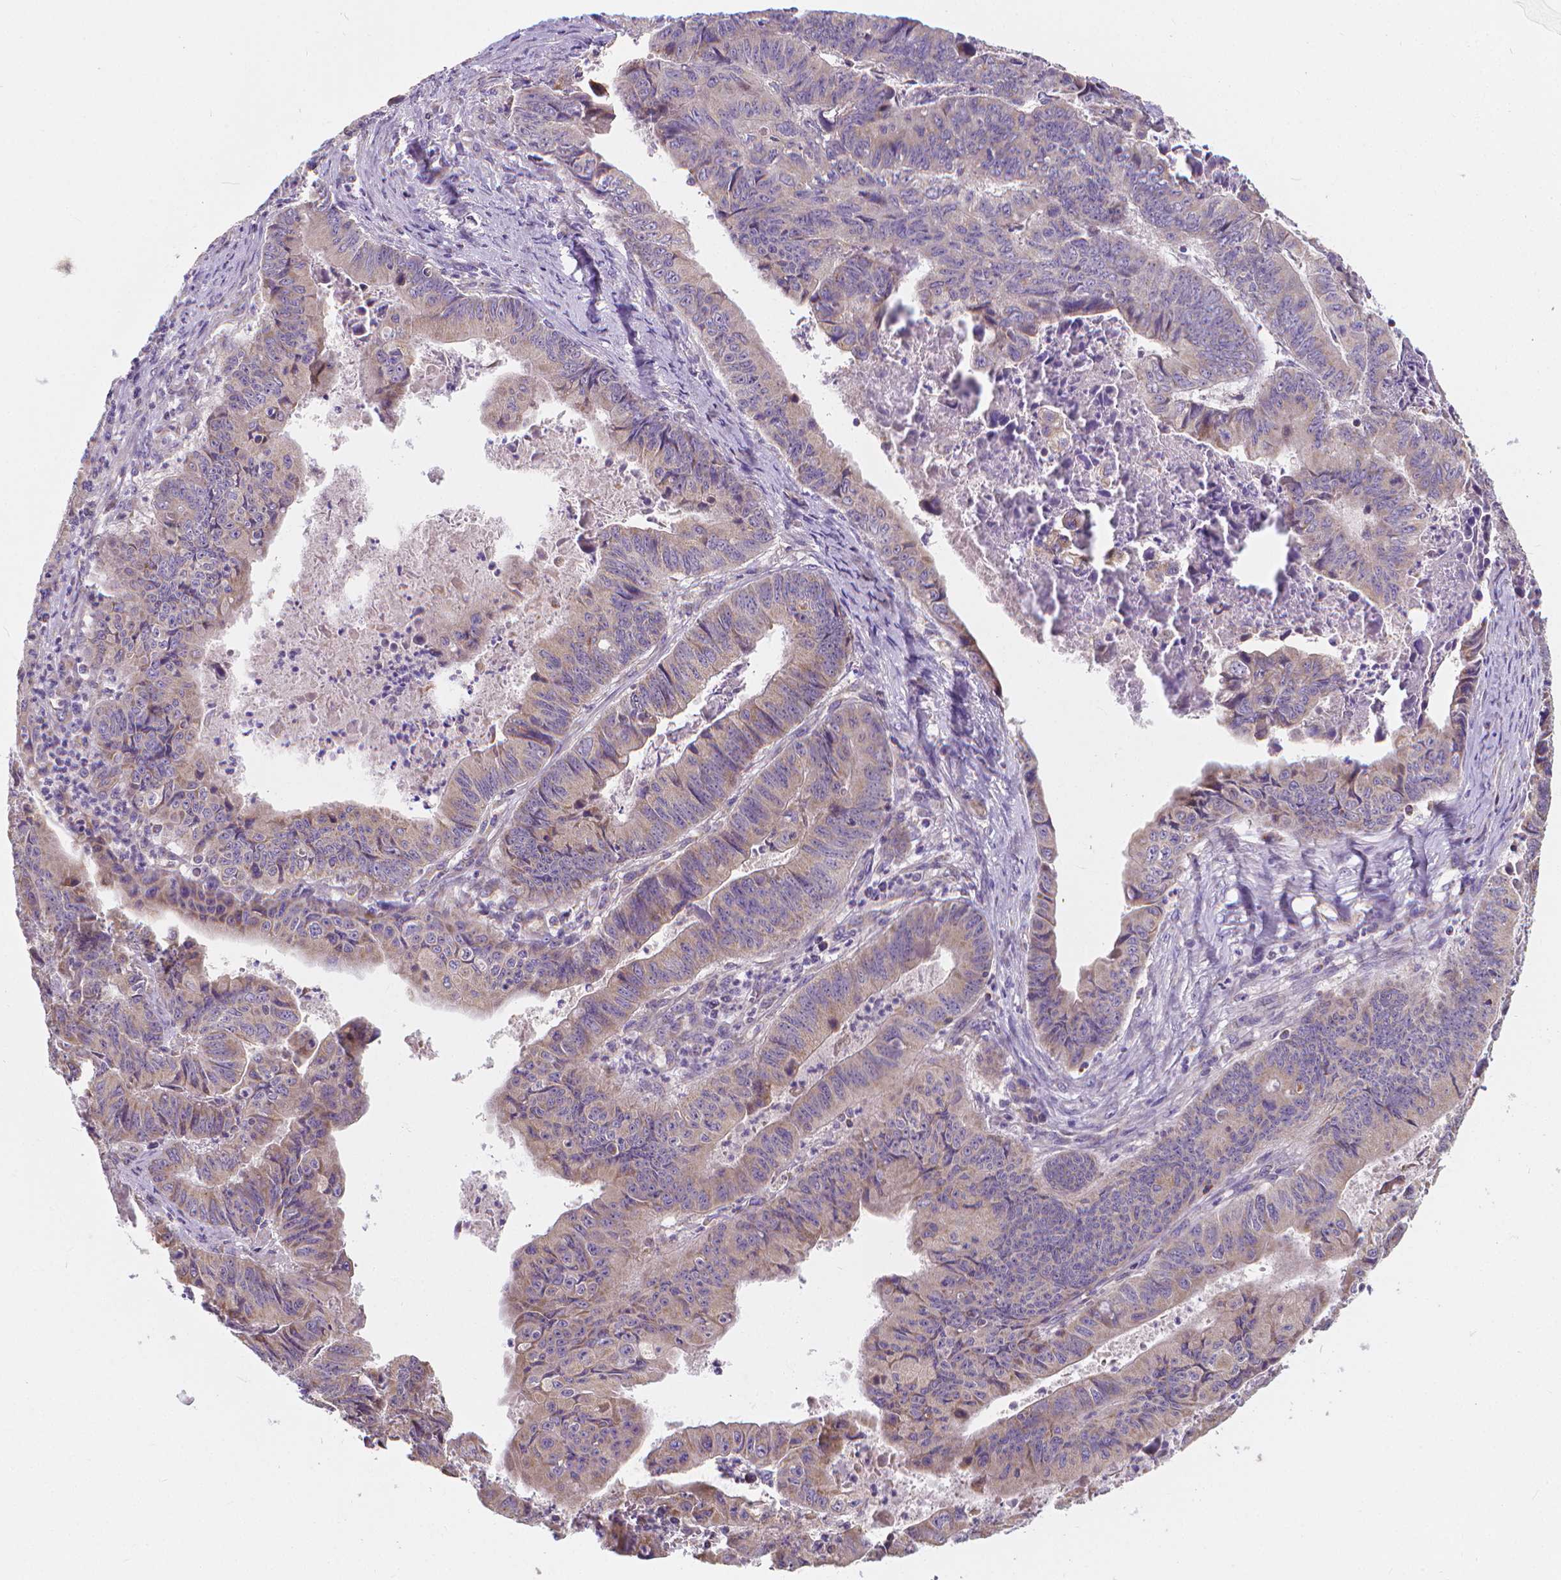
{"staining": {"intensity": "weak", "quantity": "<25%", "location": "cytoplasmic/membranous"}, "tissue": "stomach cancer", "cell_type": "Tumor cells", "image_type": "cancer", "snomed": [{"axis": "morphology", "description": "Adenocarcinoma, NOS"}, {"axis": "topography", "description": "Stomach, lower"}], "caption": "High power microscopy histopathology image of an immunohistochemistry (IHC) micrograph of stomach adenocarcinoma, revealing no significant positivity in tumor cells. The staining was performed using DAB to visualize the protein expression in brown, while the nuclei were stained in blue with hematoxylin (Magnification: 20x).", "gene": "SNCAIP", "patient": {"sex": "male", "age": 77}}